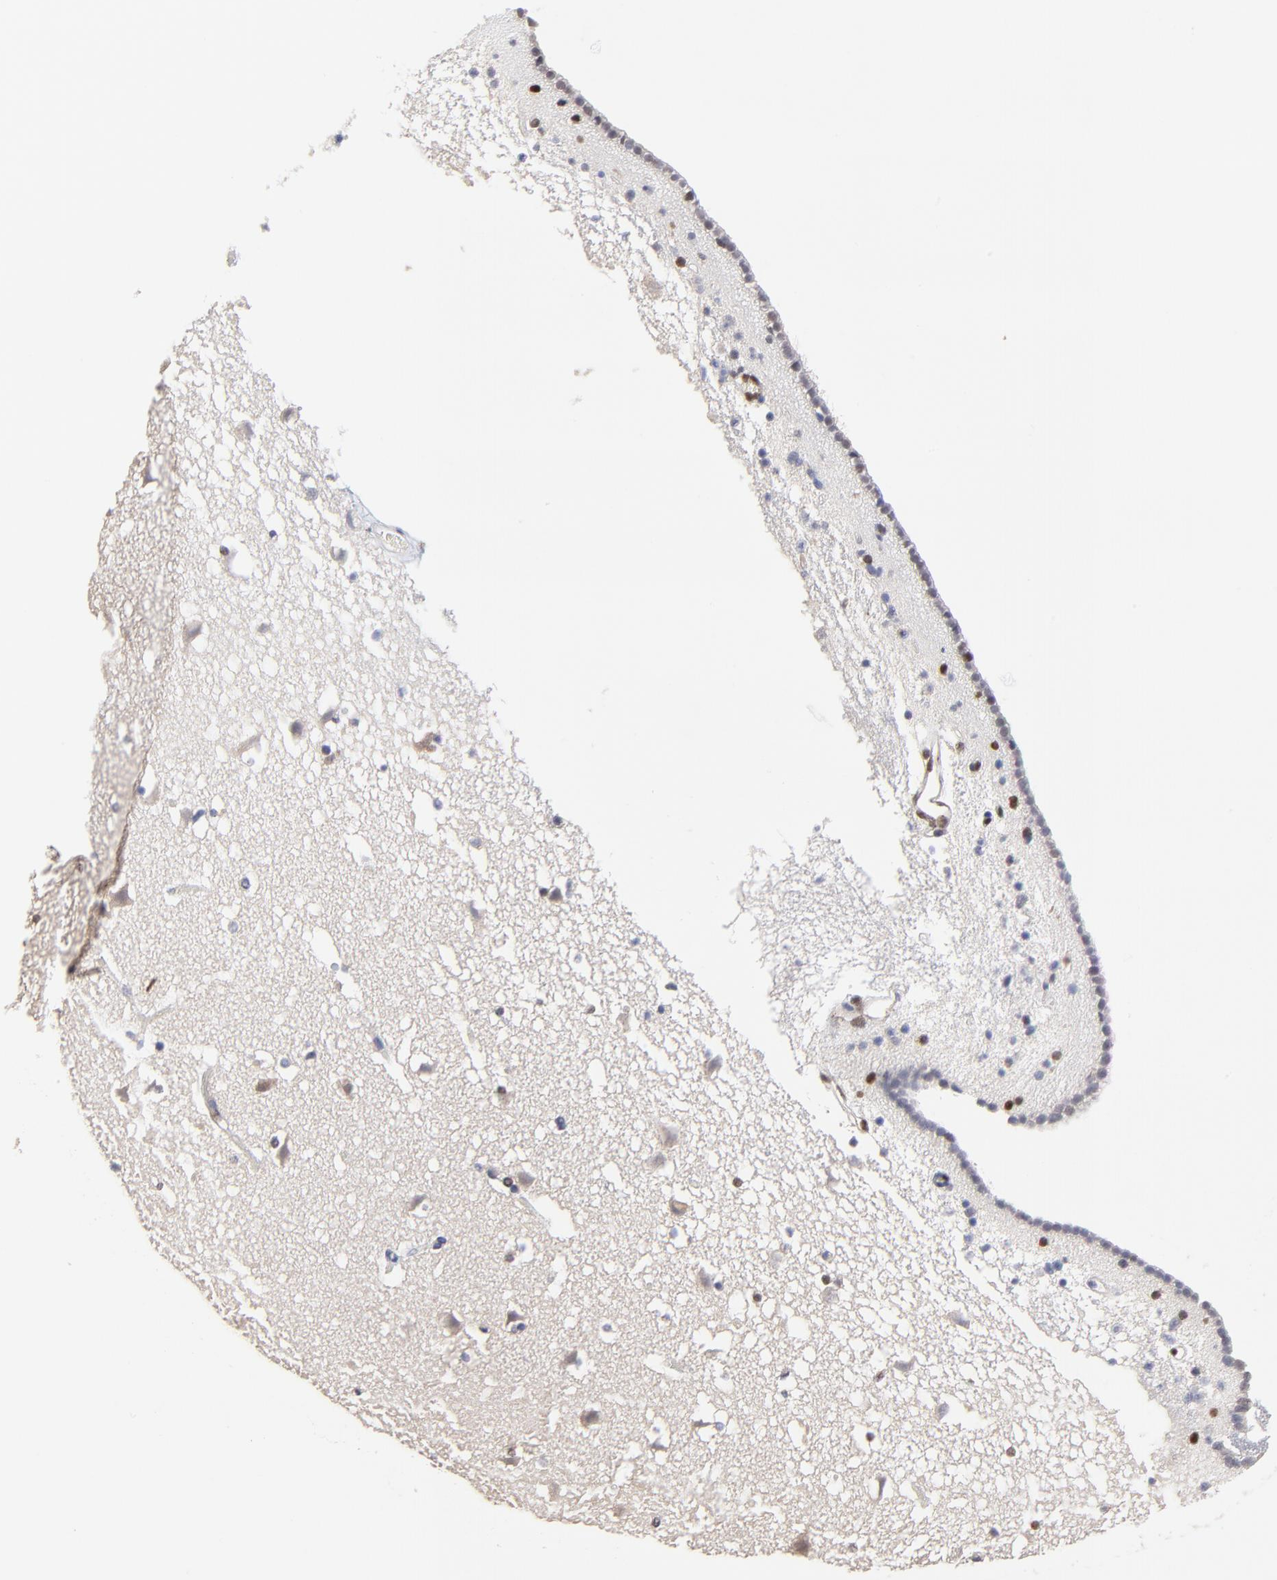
{"staining": {"intensity": "moderate", "quantity": "25%-75%", "location": "nuclear"}, "tissue": "caudate", "cell_type": "Glial cells", "image_type": "normal", "snomed": [{"axis": "morphology", "description": "Normal tissue, NOS"}, {"axis": "topography", "description": "Lateral ventricle wall"}], "caption": "DAB (3,3'-diaminobenzidine) immunohistochemical staining of benign human caudate demonstrates moderate nuclear protein expression in about 25%-75% of glial cells.", "gene": "DSN1", "patient": {"sex": "male", "age": 45}}